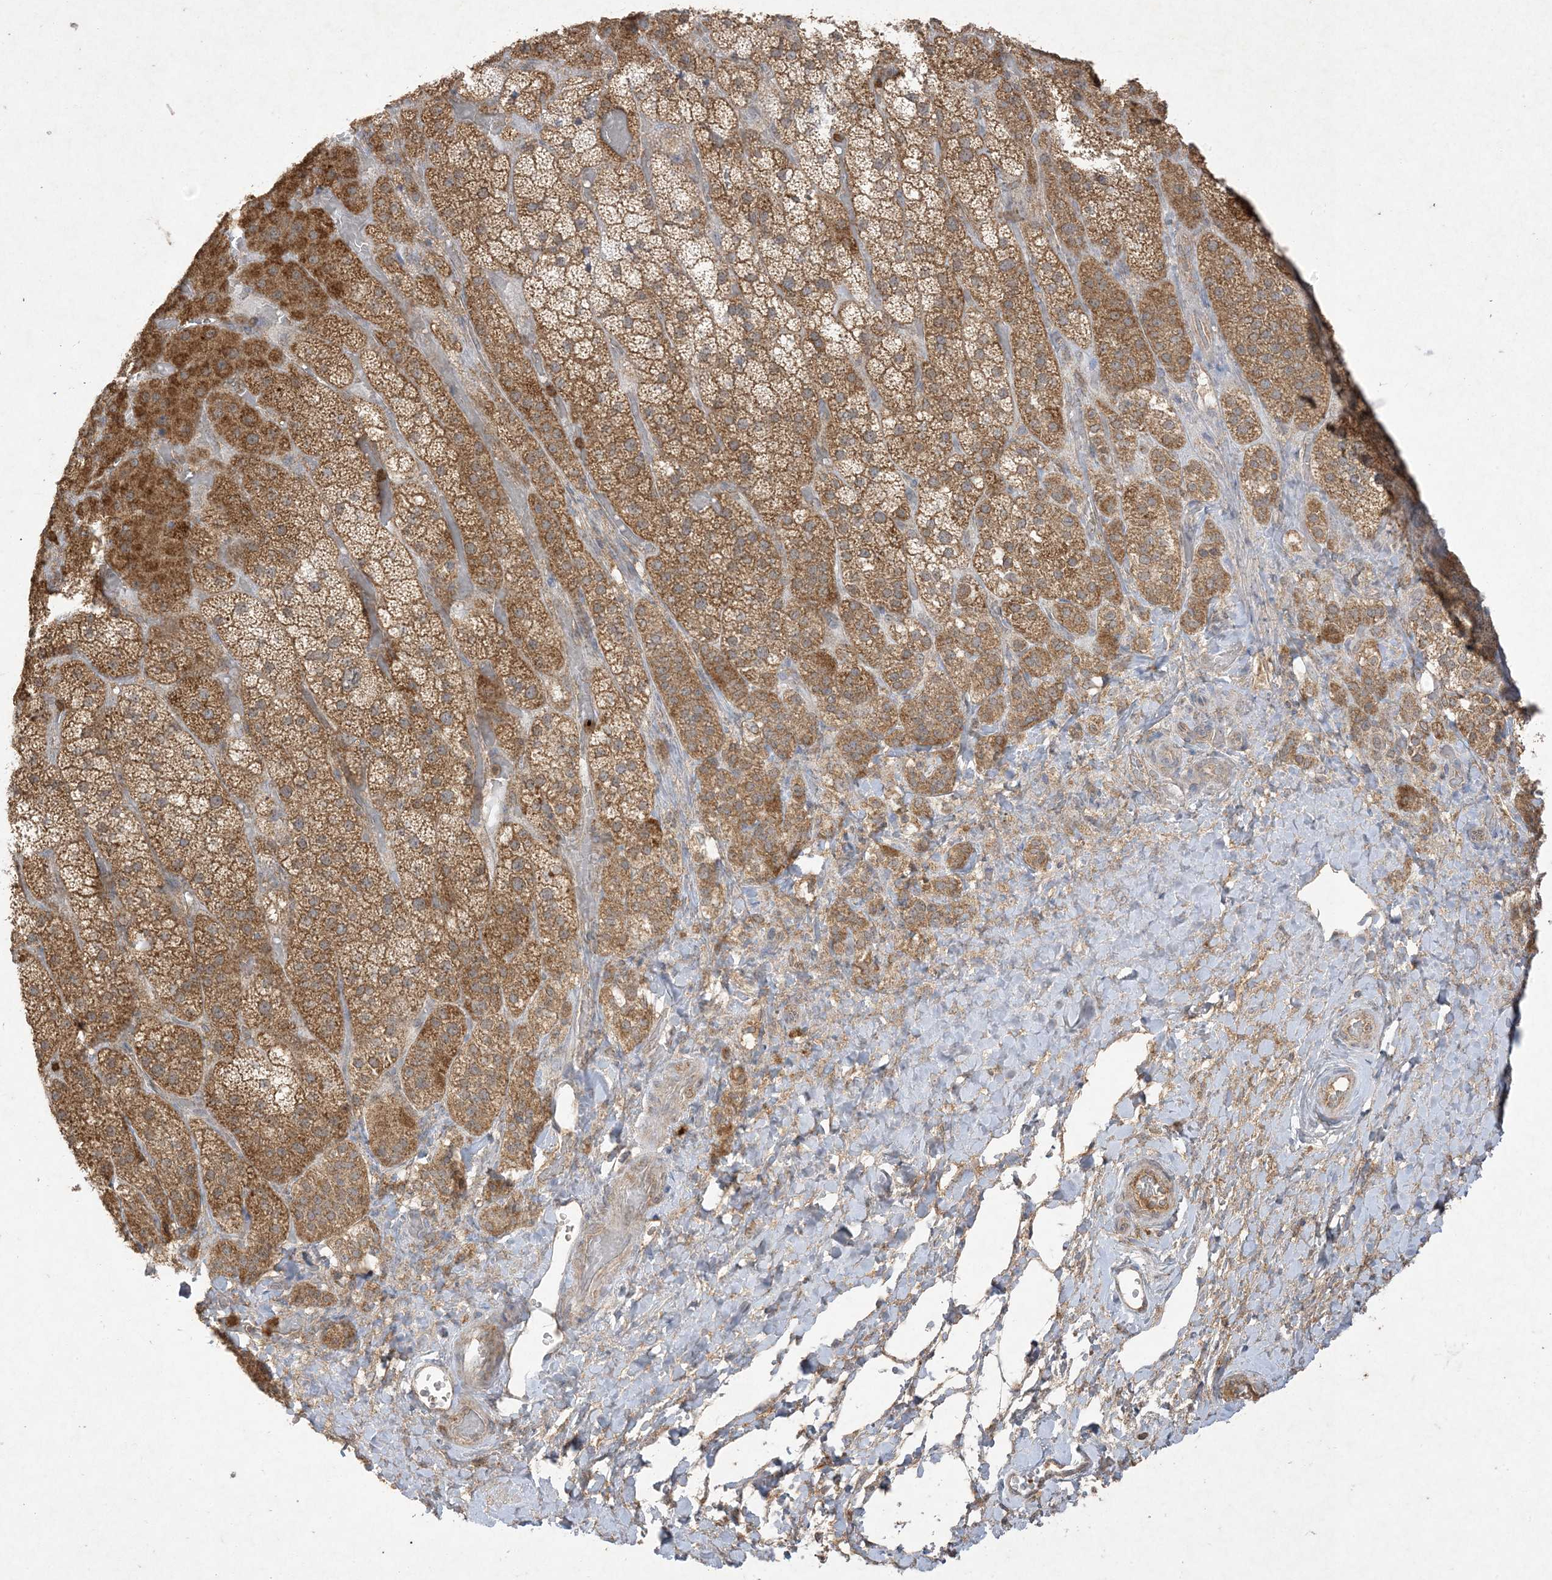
{"staining": {"intensity": "strong", "quantity": ">75%", "location": "cytoplasmic/membranous"}, "tissue": "adrenal gland", "cell_type": "Glandular cells", "image_type": "normal", "snomed": [{"axis": "morphology", "description": "Normal tissue, NOS"}, {"axis": "topography", "description": "Adrenal gland"}], "caption": "Adrenal gland stained with immunohistochemistry demonstrates strong cytoplasmic/membranous staining in approximately >75% of glandular cells. Using DAB (brown) and hematoxylin (blue) stains, captured at high magnification using brightfield microscopy.", "gene": "UBE2C", "patient": {"sex": "male", "age": 57}}